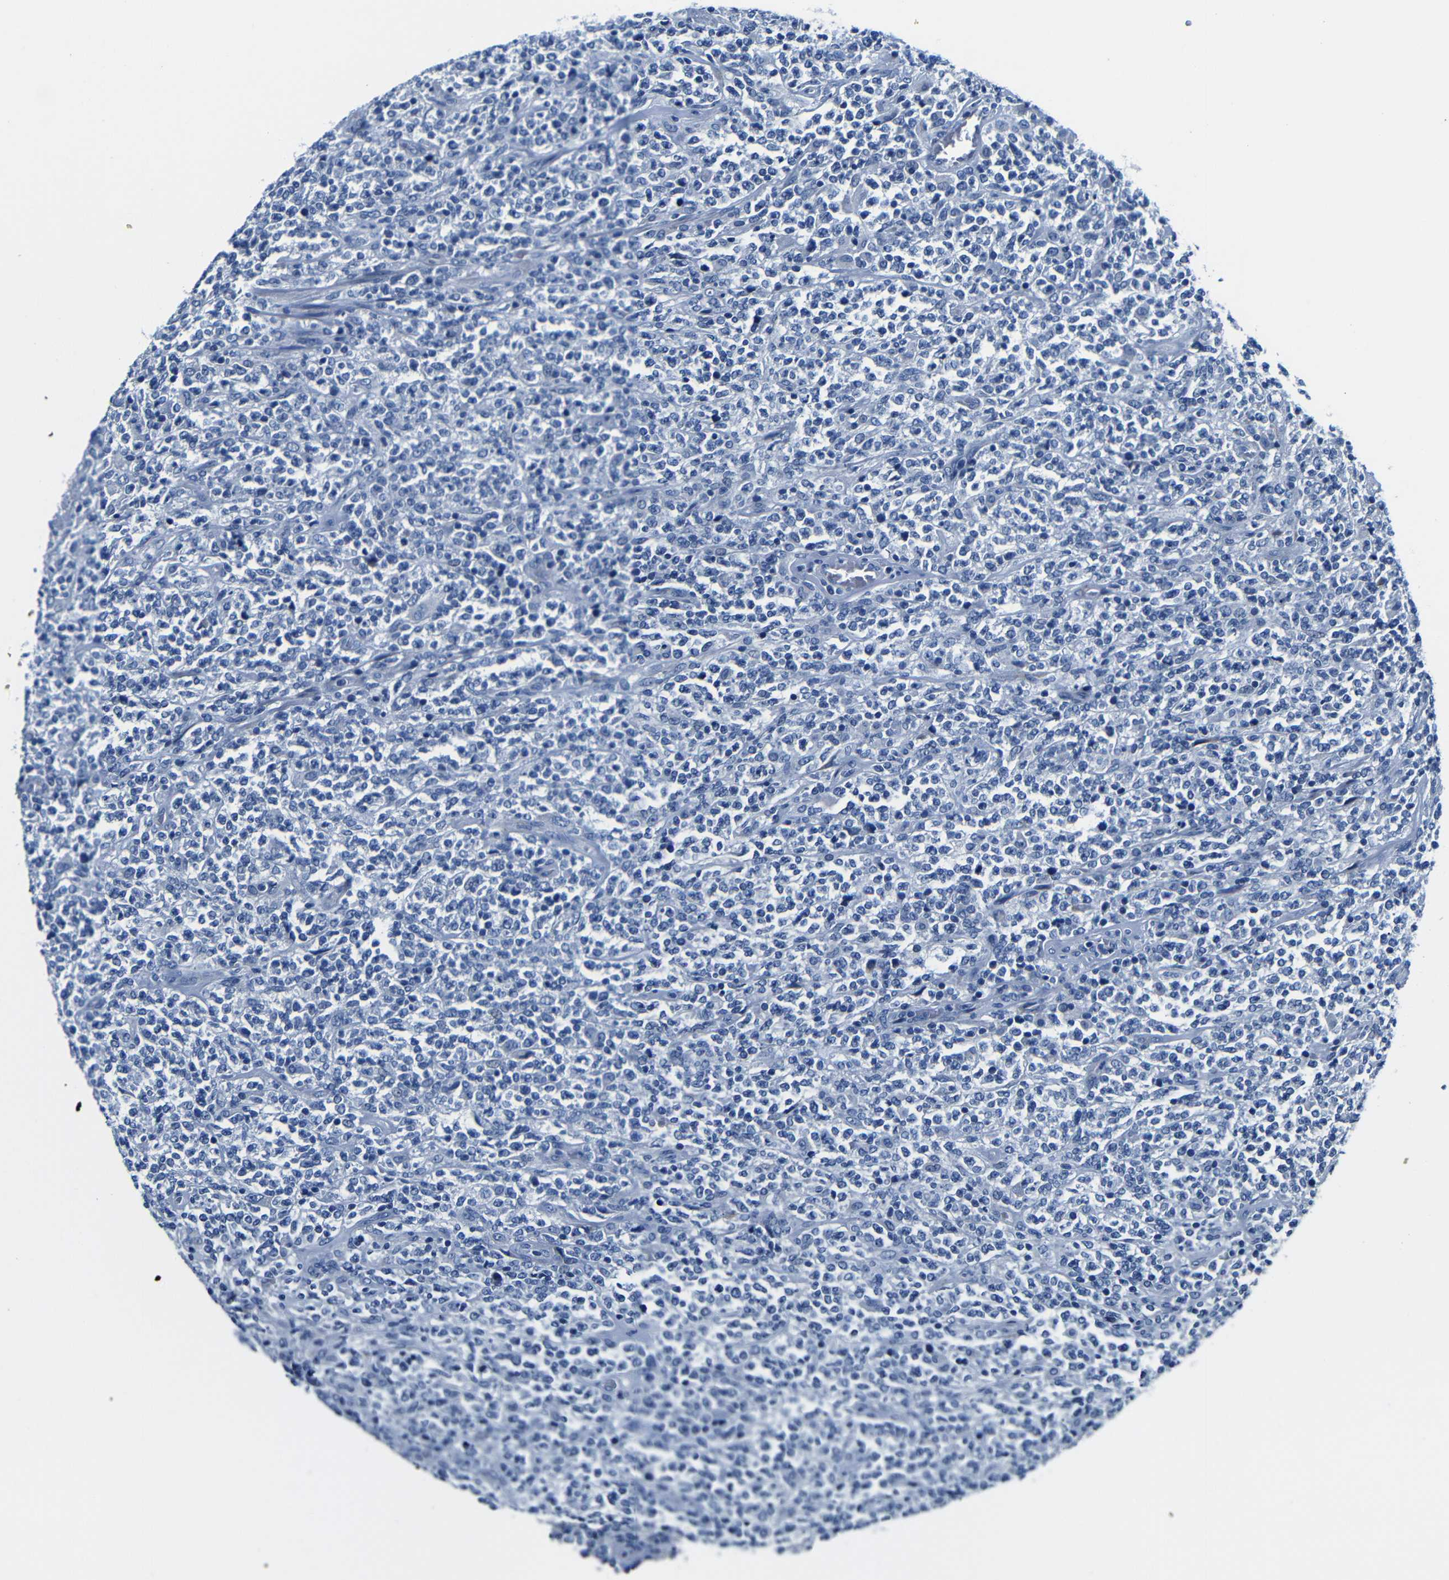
{"staining": {"intensity": "negative", "quantity": "none", "location": "none"}, "tissue": "lymphoma", "cell_type": "Tumor cells", "image_type": "cancer", "snomed": [{"axis": "morphology", "description": "Malignant lymphoma, non-Hodgkin's type, High grade"}, {"axis": "topography", "description": "Soft tissue"}], "caption": "Protein analysis of lymphoma reveals no significant expression in tumor cells.", "gene": "TNFAIP1", "patient": {"sex": "male", "age": 18}}